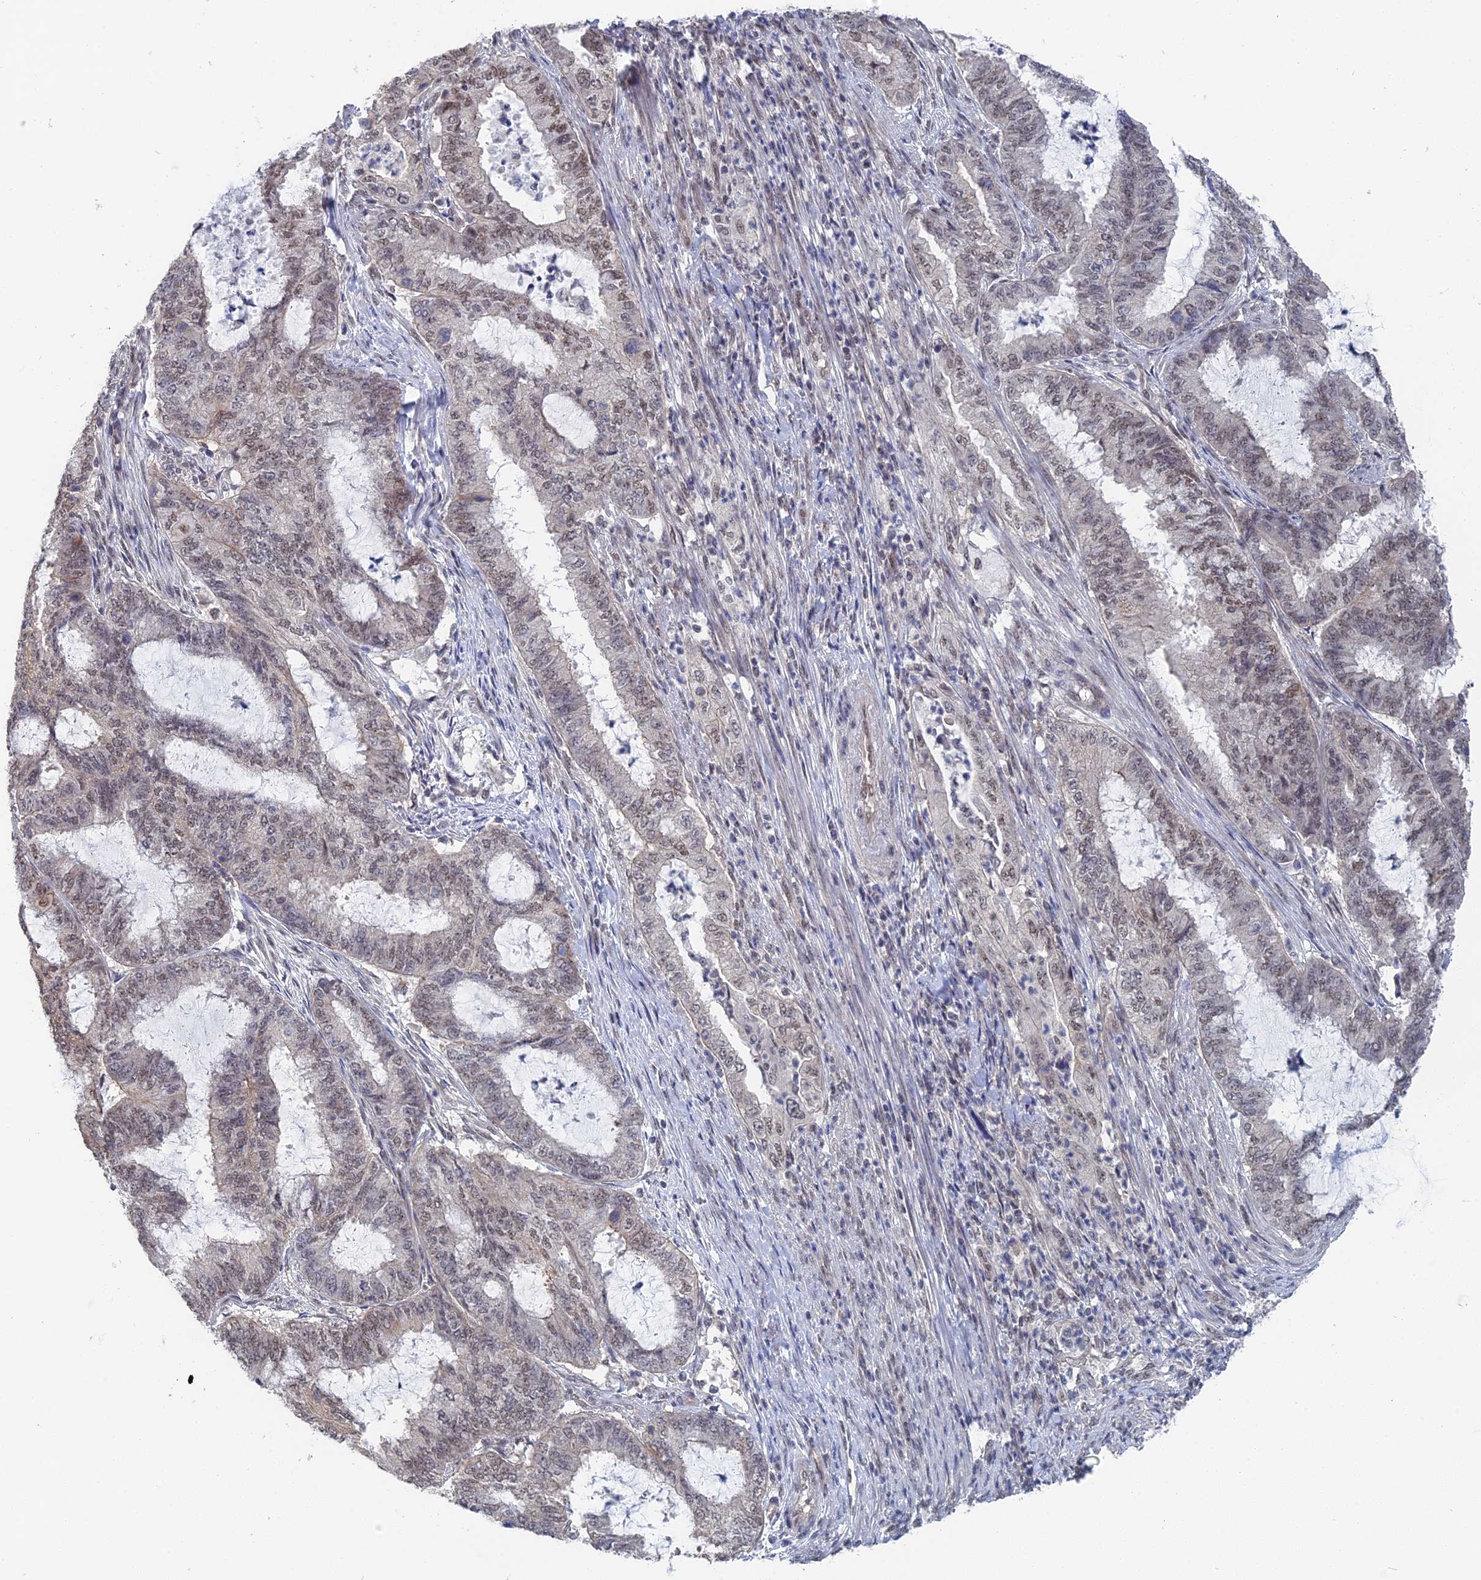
{"staining": {"intensity": "moderate", "quantity": "25%-75%", "location": "nuclear"}, "tissue": "endometrial cancer", "cell_type": "Tumor cells", "image_type": "cancer", "snomed": [{"axis": "morphology", "description": "Adenocarcinoma, NOS"}, {"axis": "topography", "description": "Endometrium"}], "caption": "Tumor cells demonstrate medium levels of moderate nuclear staining in about 25%-75% of cells in endometrial cancer. The staining is performed using DAB (3,3'-diaminobenzidine) brown chromogen to label protein expression. The nuclei are counter-stained blue using hematoxylin.", "gene": "TSSC4", "patient": {"sex": "female", "age": 51}}